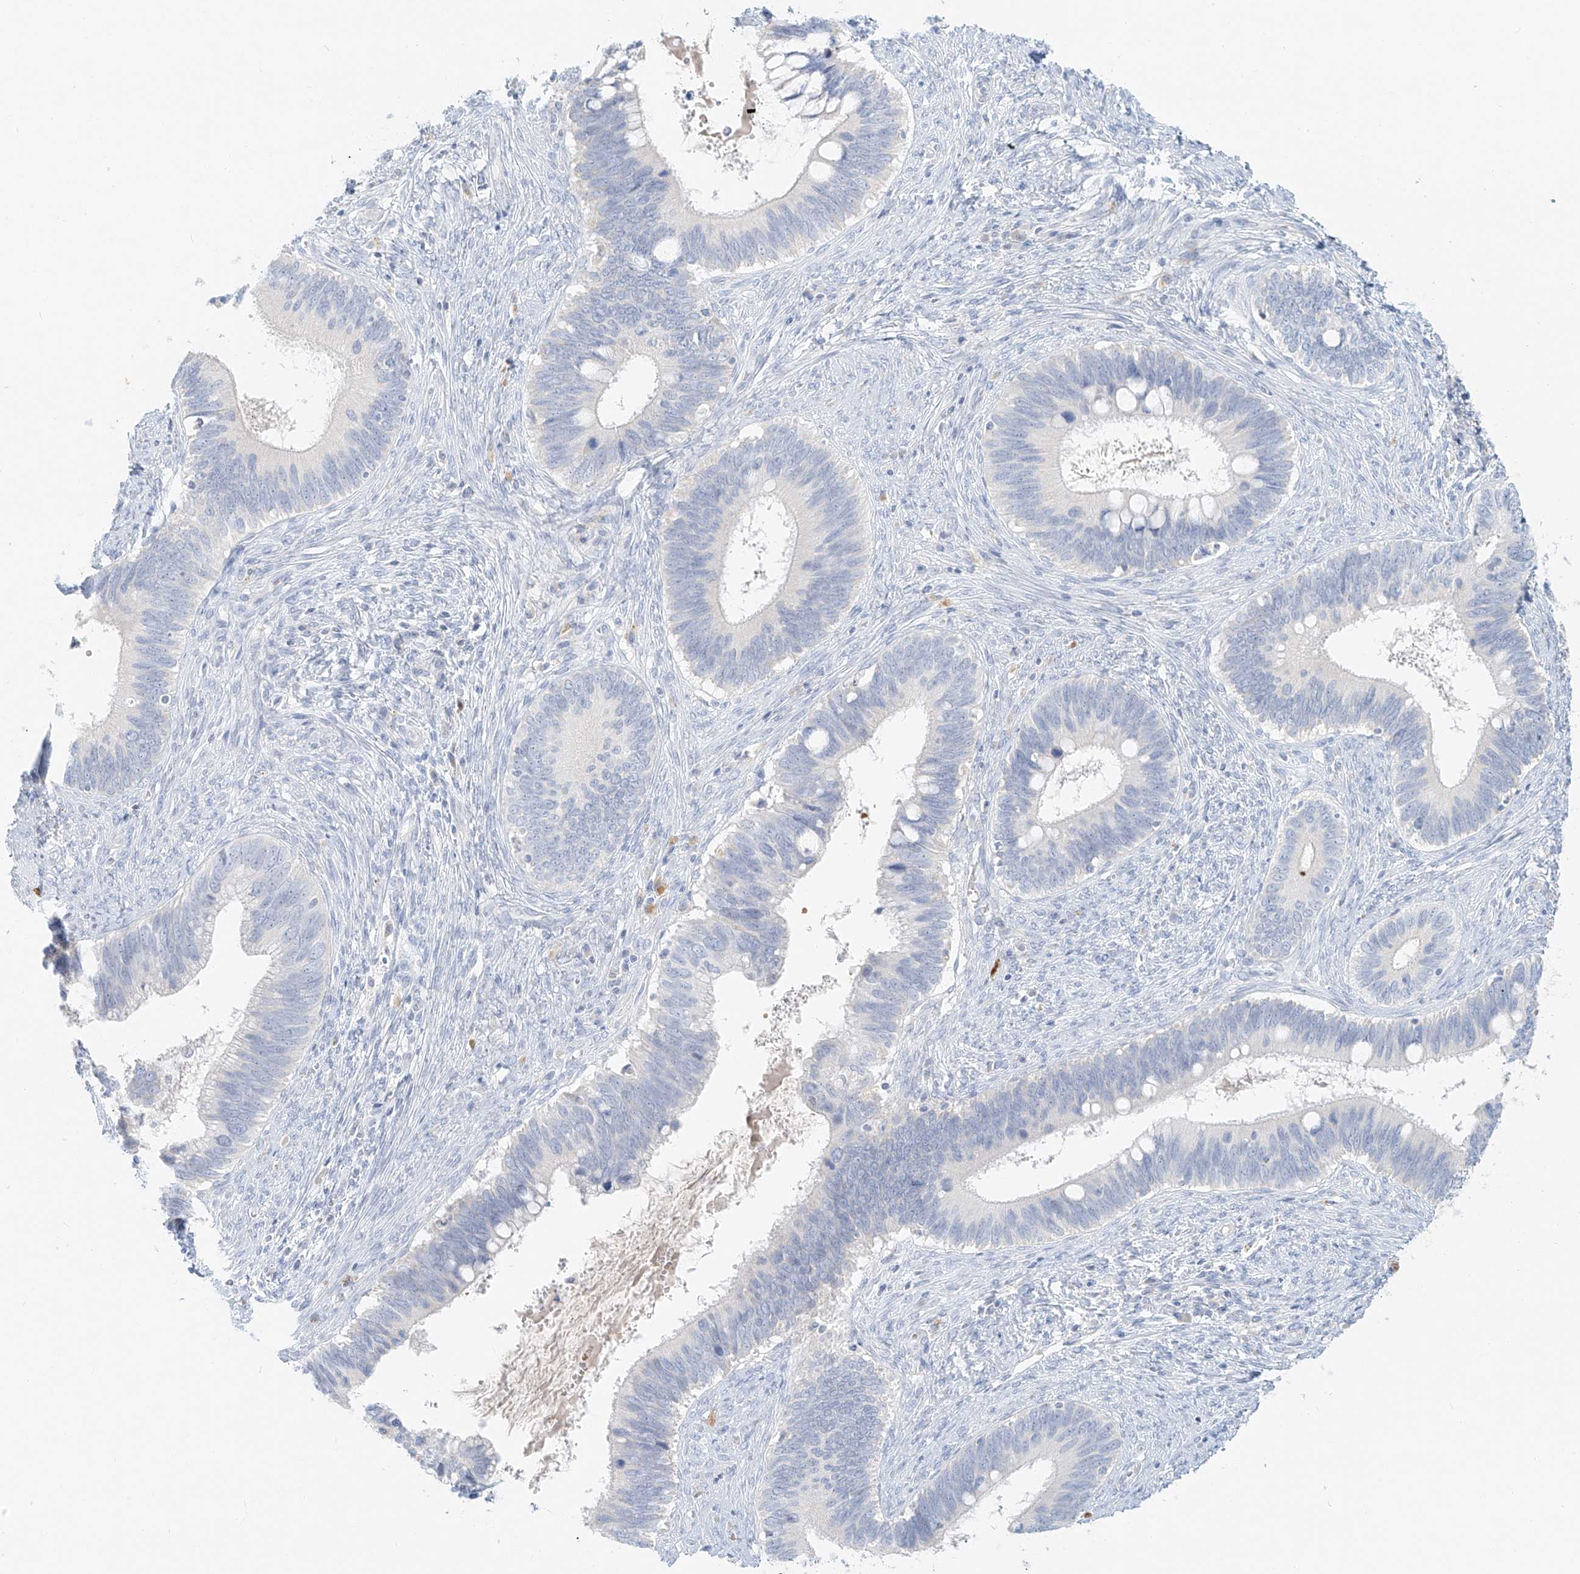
{"staining": {"intensity": "negative", "quantity": "none", "location": "none"}, "tissue": "cervical cancer", "cell_type": "Tumor cells", "image_type": "cancer", "snomed": [{"axis": "morphology", "description": "Adenocarcinoma, NOS"}, {"axis": "topography", "description": "Cervix"}], "caption": "Tumor cells are negative for brown protein staining in adenocarcinoma (cervical).", "gene": "PGC", "patient": {"sex": "female", "age": 42}}